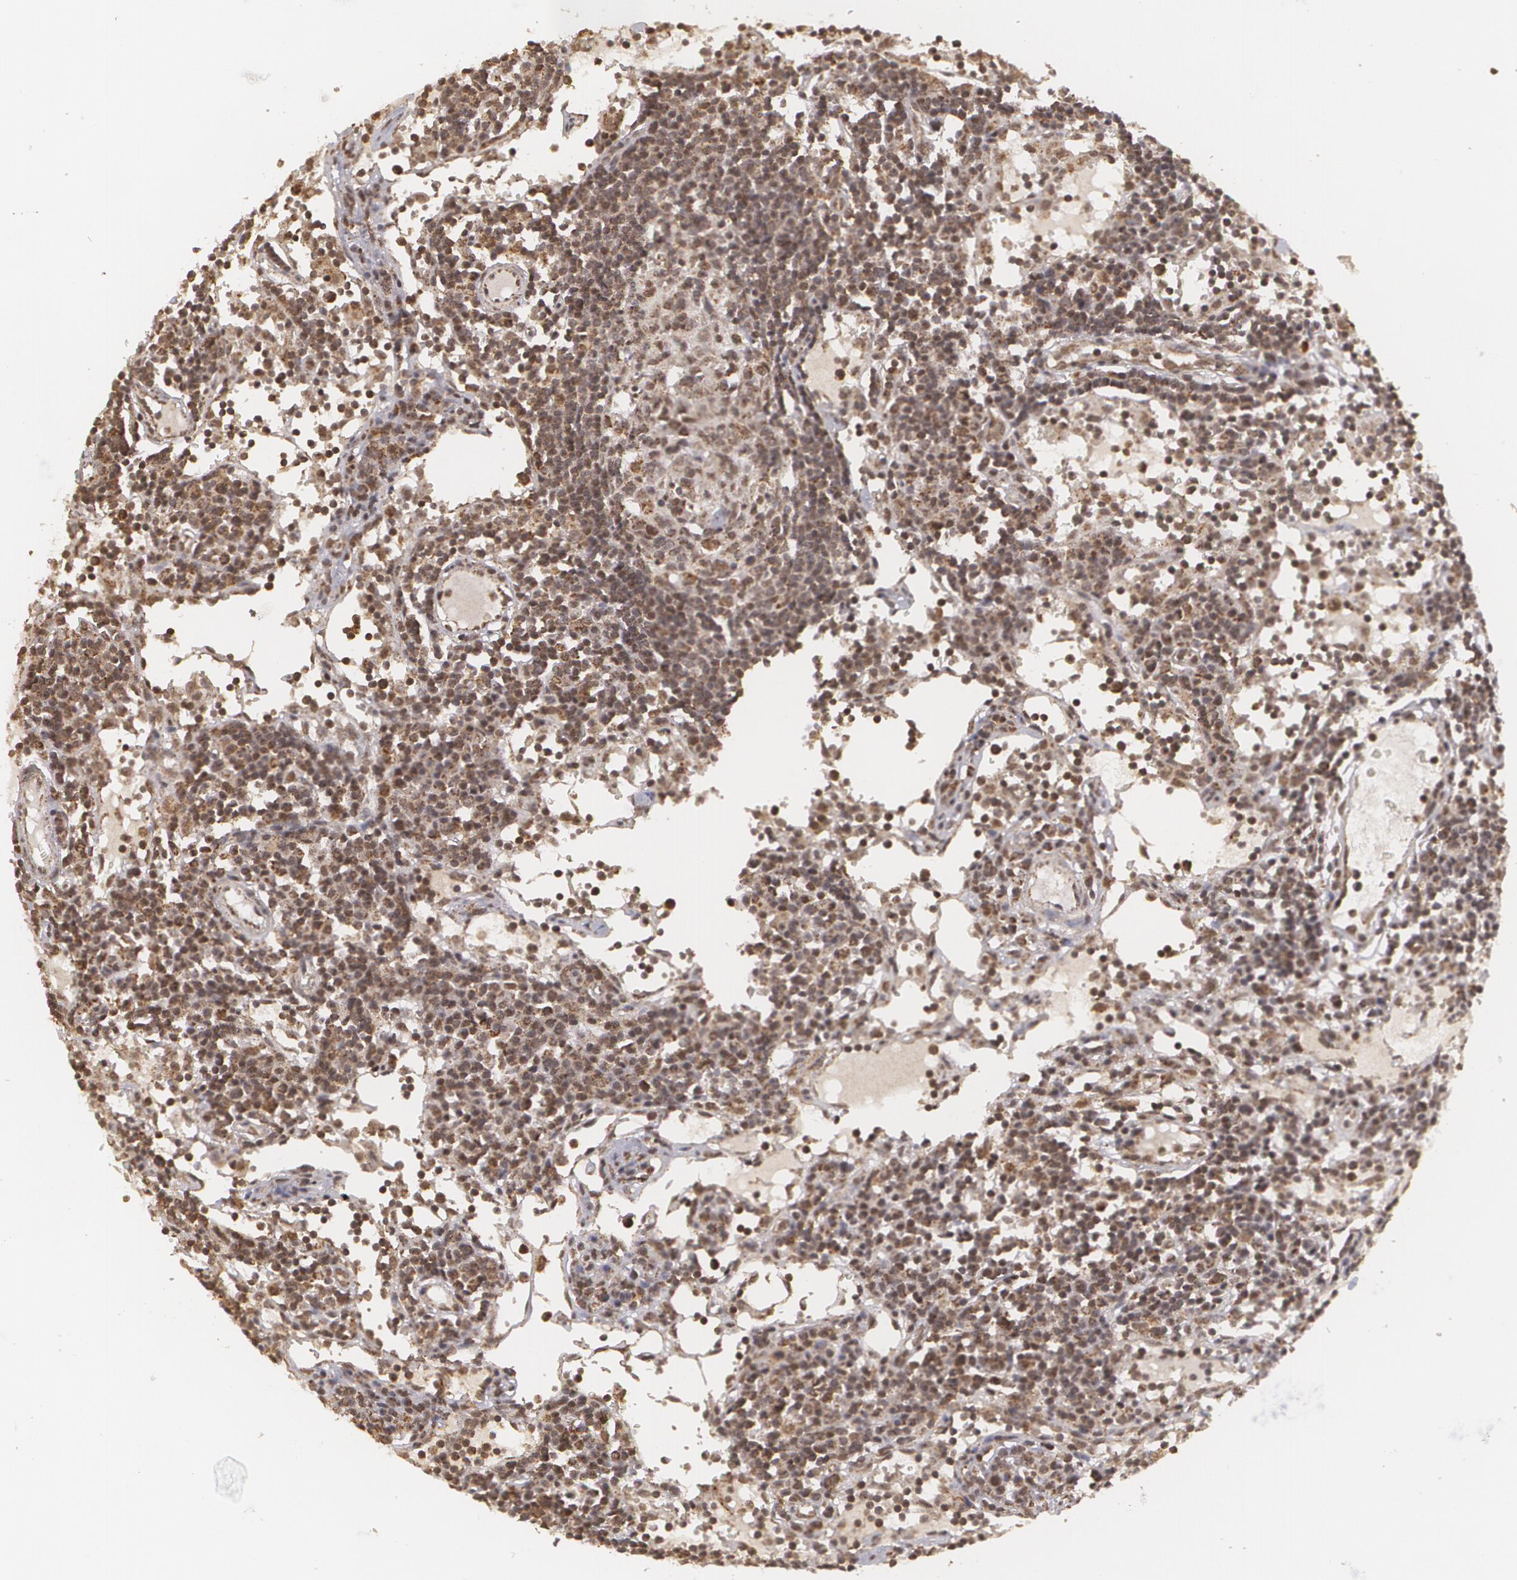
{"staining": {"intensity": "moderate", "quantity": ">75%", "location": "nuclear"}, "tissue": "lymph node", "cell_type": "Germinal center cells", "image_type": "normal", "snomed": [{"axis": "morphology", "description": "Normal tissue, NOS"}, {"axis": "topography", "description": "Lymph node"}], "caption": "Immunohistochemical staining of benign human lymph node reveals >75% levels of moderate nuclear protein staining in about >75% of germinal center cells.", "gene": "MXD1", "patient": {"sex": "female", "age": 55}}